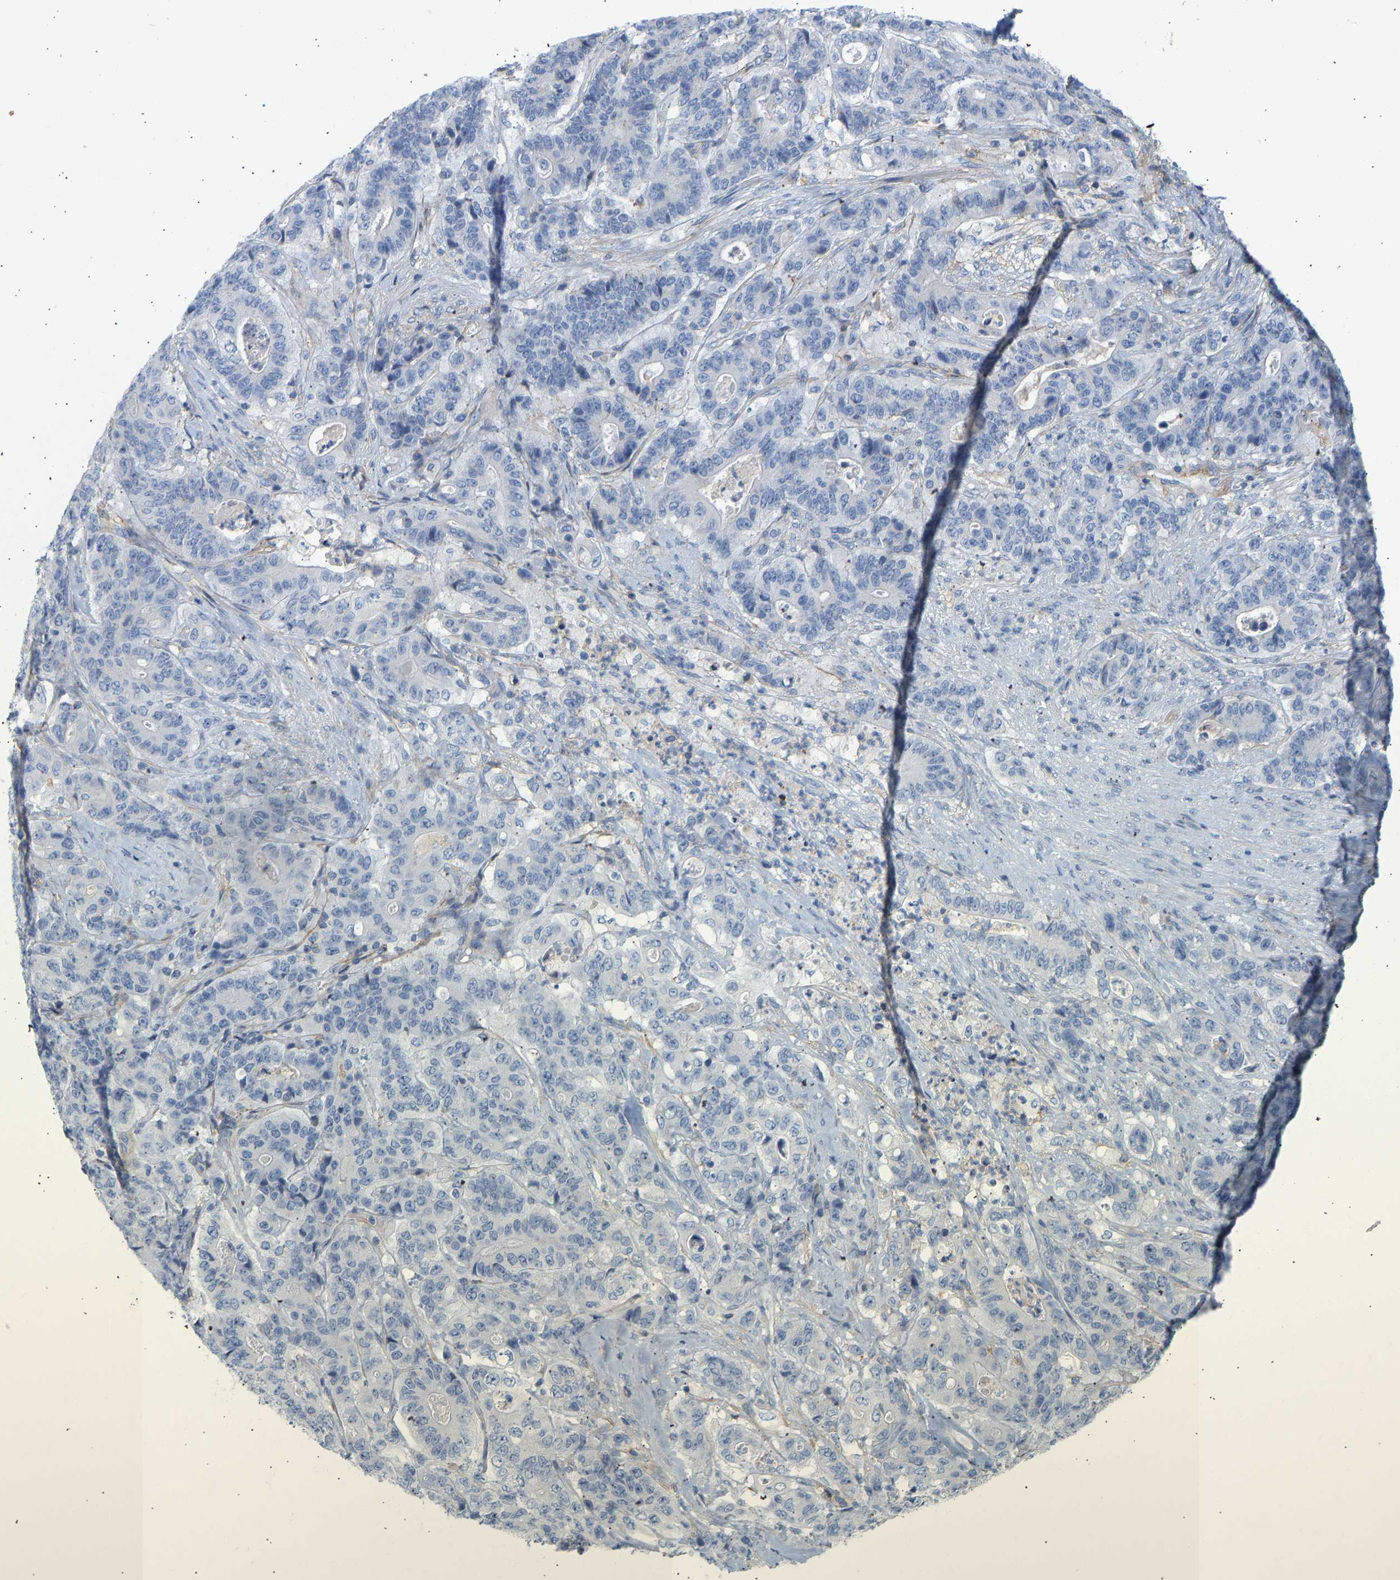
{"staining": {"intensity": "negative", "quantity": "none", "location": "none"}, "tissue": "stomach cancer", "cell_type": "Tumor cells", "image_type": "cancer", "snomed": [{"axis": "morphology", "description": "Adenocarcinoma, NOS"}, {"axis": "topography", "description": "Stomach"}], "caption": "This is an immunohistochemistry histopathology image of human stomach cancer (adenocarcinoma). There is no staining in tumor cells.", "gene": "BVES", "patient": {"sex": "female", "age": 73}}